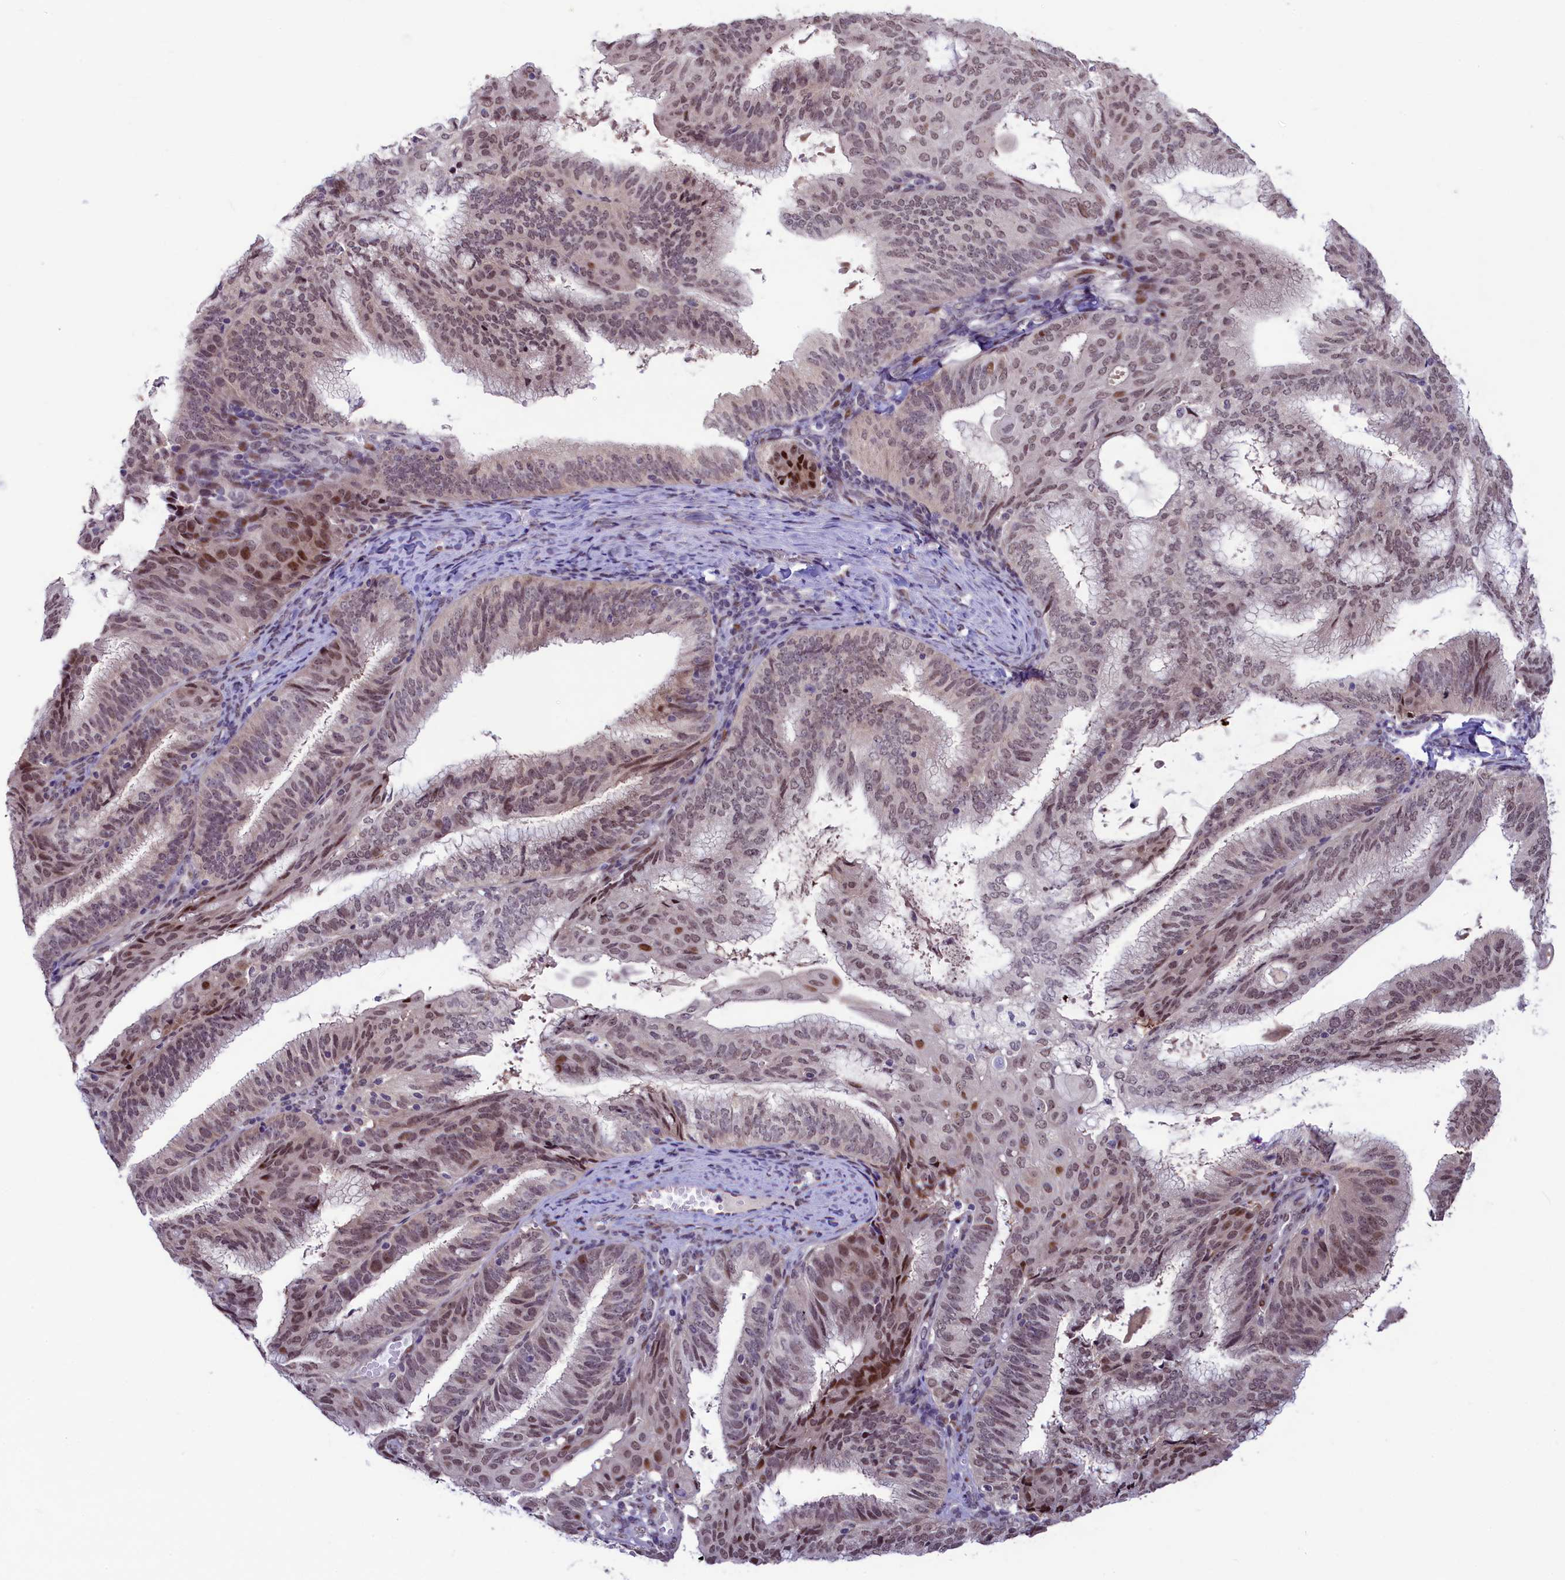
{"staining": {"intensity": "moderate", "quantity": ">75%", "location": "nuclear"}, "tissue": "endometrial cancer", "cell_type": "Tumor cells", "image_type": "cancer", "snomed": [{"axis": "morphology", "description": "Adenocarcinoma, NOS"}, {"axis": "topography", "description": "Endometrium"}], "caption": "Moderate nuclear expression for a protein is seen in about >75% of tumor cells of endometrial cancer (adenocarcinoma) using immunohistochemistry (IHC).", "gene": "ANKS3", "patient": {"sex": "female", "age": 49}}